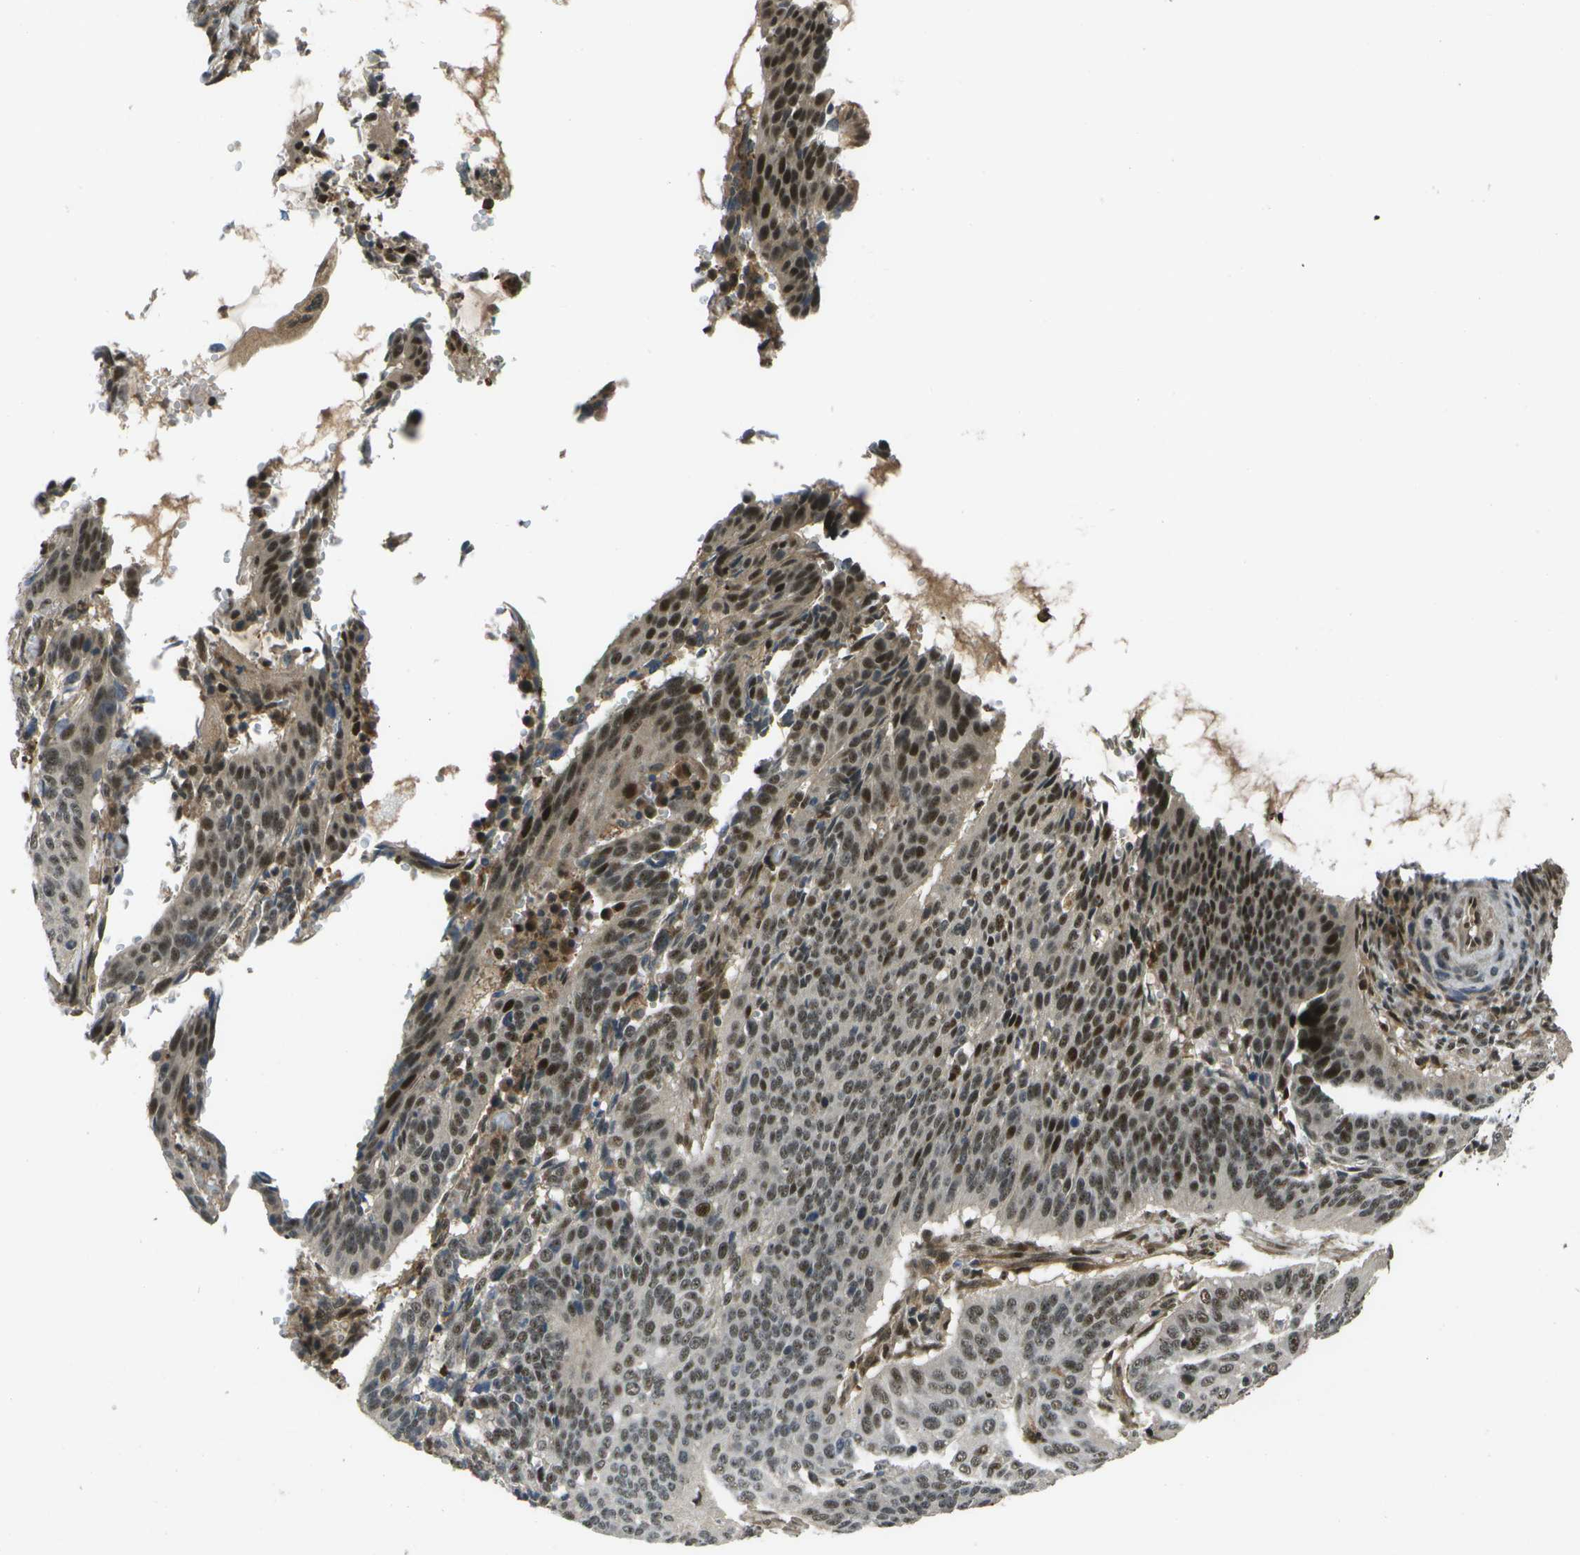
{"staining": {"intensity": "moderate", "quantity": "25%-75%", "location": "nuclear"}, "tissue": "cervical cancer", "cell_type": "Tumor cells", "image_type": "cancer", "snomed": [{"axis": "morphology", "description": "Normal tissue, NOS"}, {"axis": "morphology", "description": "Squamous cell carcinoma, NOS"}, {"axis": "topography", "description": "Cervix"}], "caption": "Human cervical cancer (squamous cell carcinoma) stained with a protein marker displays moderate staining in tumor cells.", "gene": "GANC", "patient": {"sex": "female", "age": 39}}